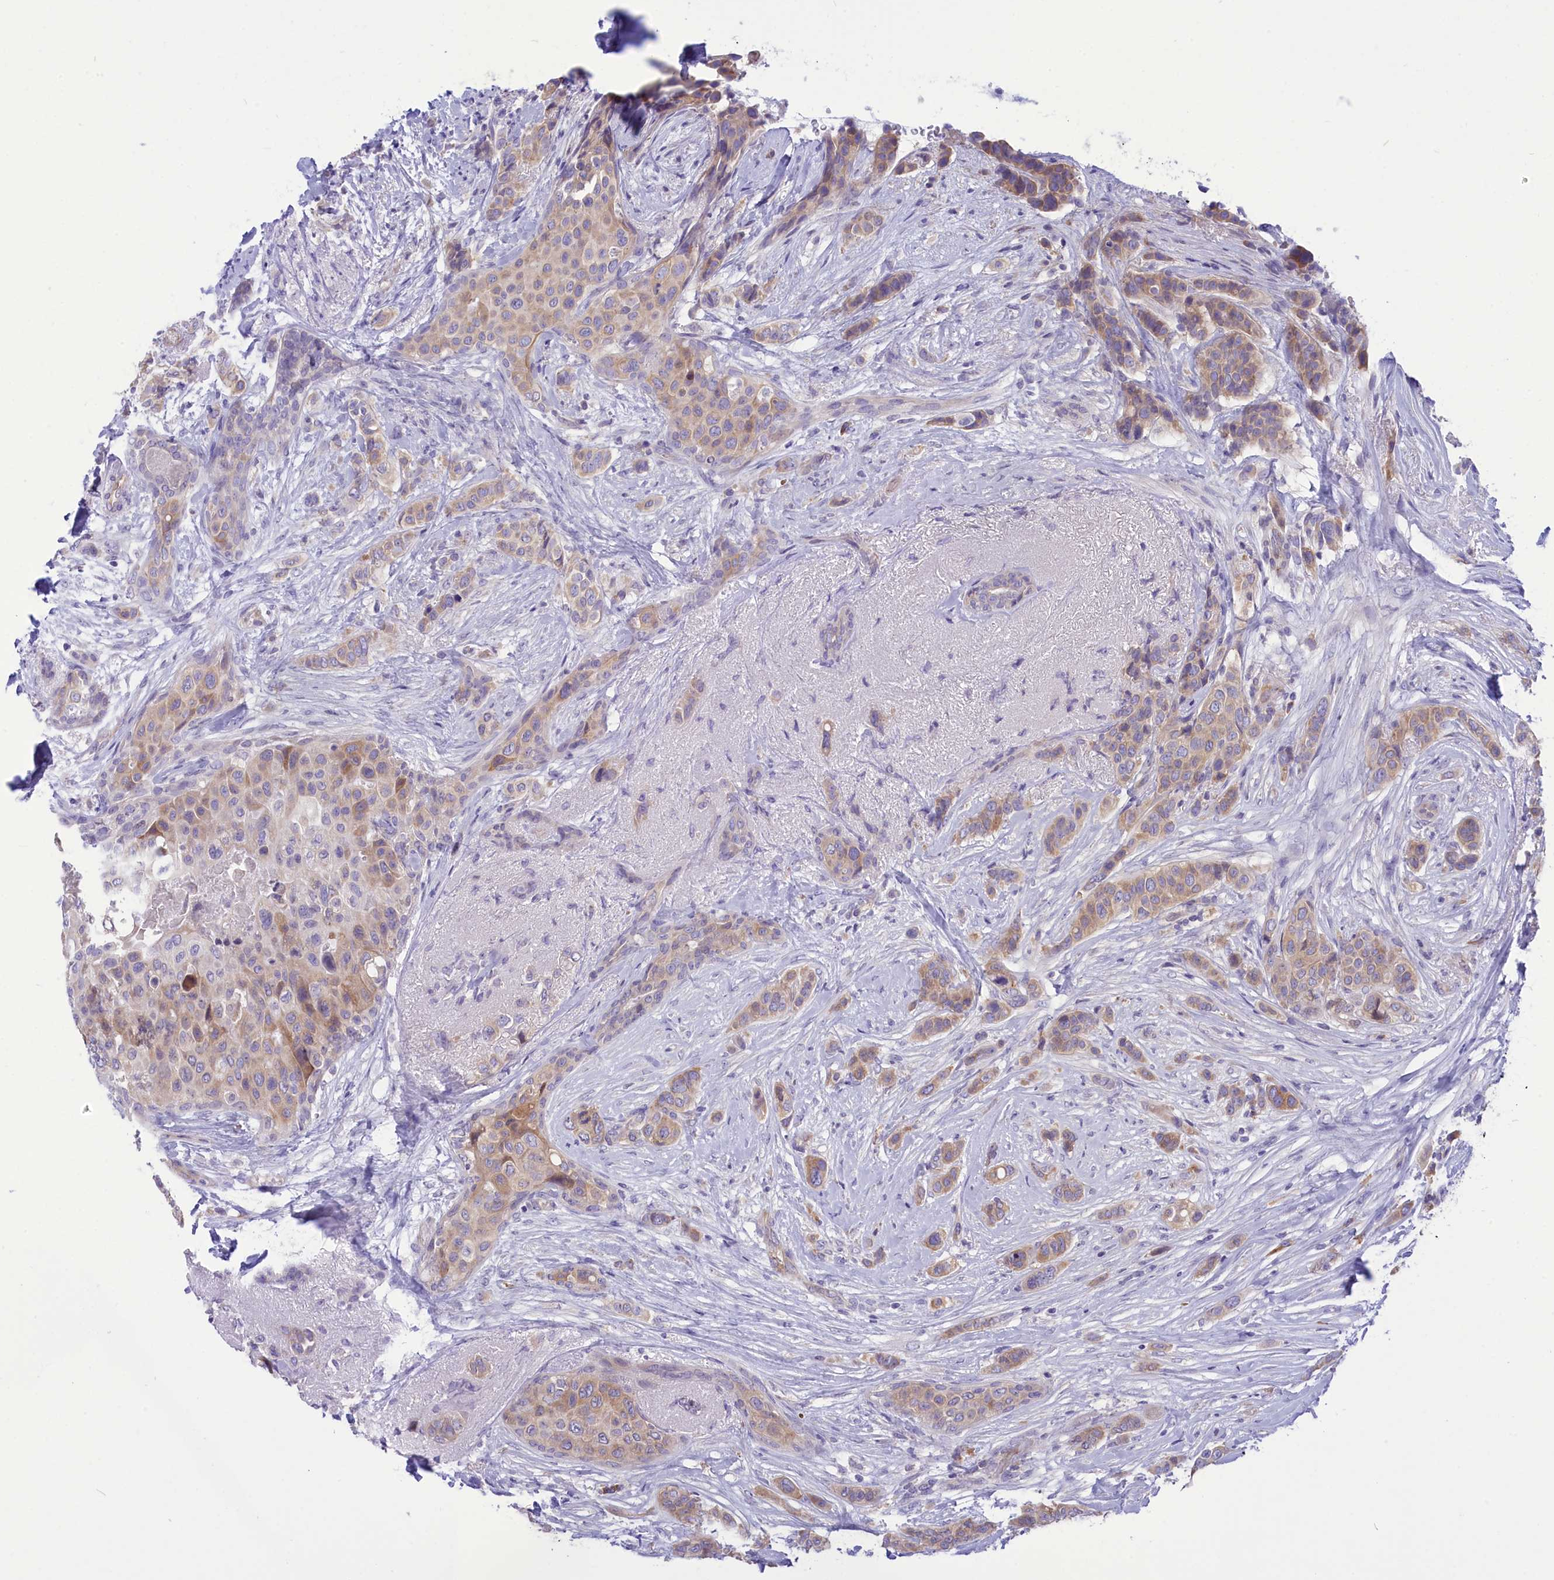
{"staining": {"intensity": "weak", "quantity": "25%-75%", "location": "cytoplasmic/membranous"}, "tissue": "breast cancer", "cell_type": "Tumor cells", "image_type": "cancer", "snomed": [{"axis": "morphology", "description": "Lobular carcinoma"}, {"axis": "topography", "description": "Breast"}], "caption": "Immunohistochemistry (DAB (3,3'-diaminobenzidine)) staining of lobular carcinoma (breast) exhibits weak cytoplasmic/membranous protein expression in about 25%-75% of tumor cells.", "gene": "DCAF16", "patient": {"sex": "female", "age": 51}}